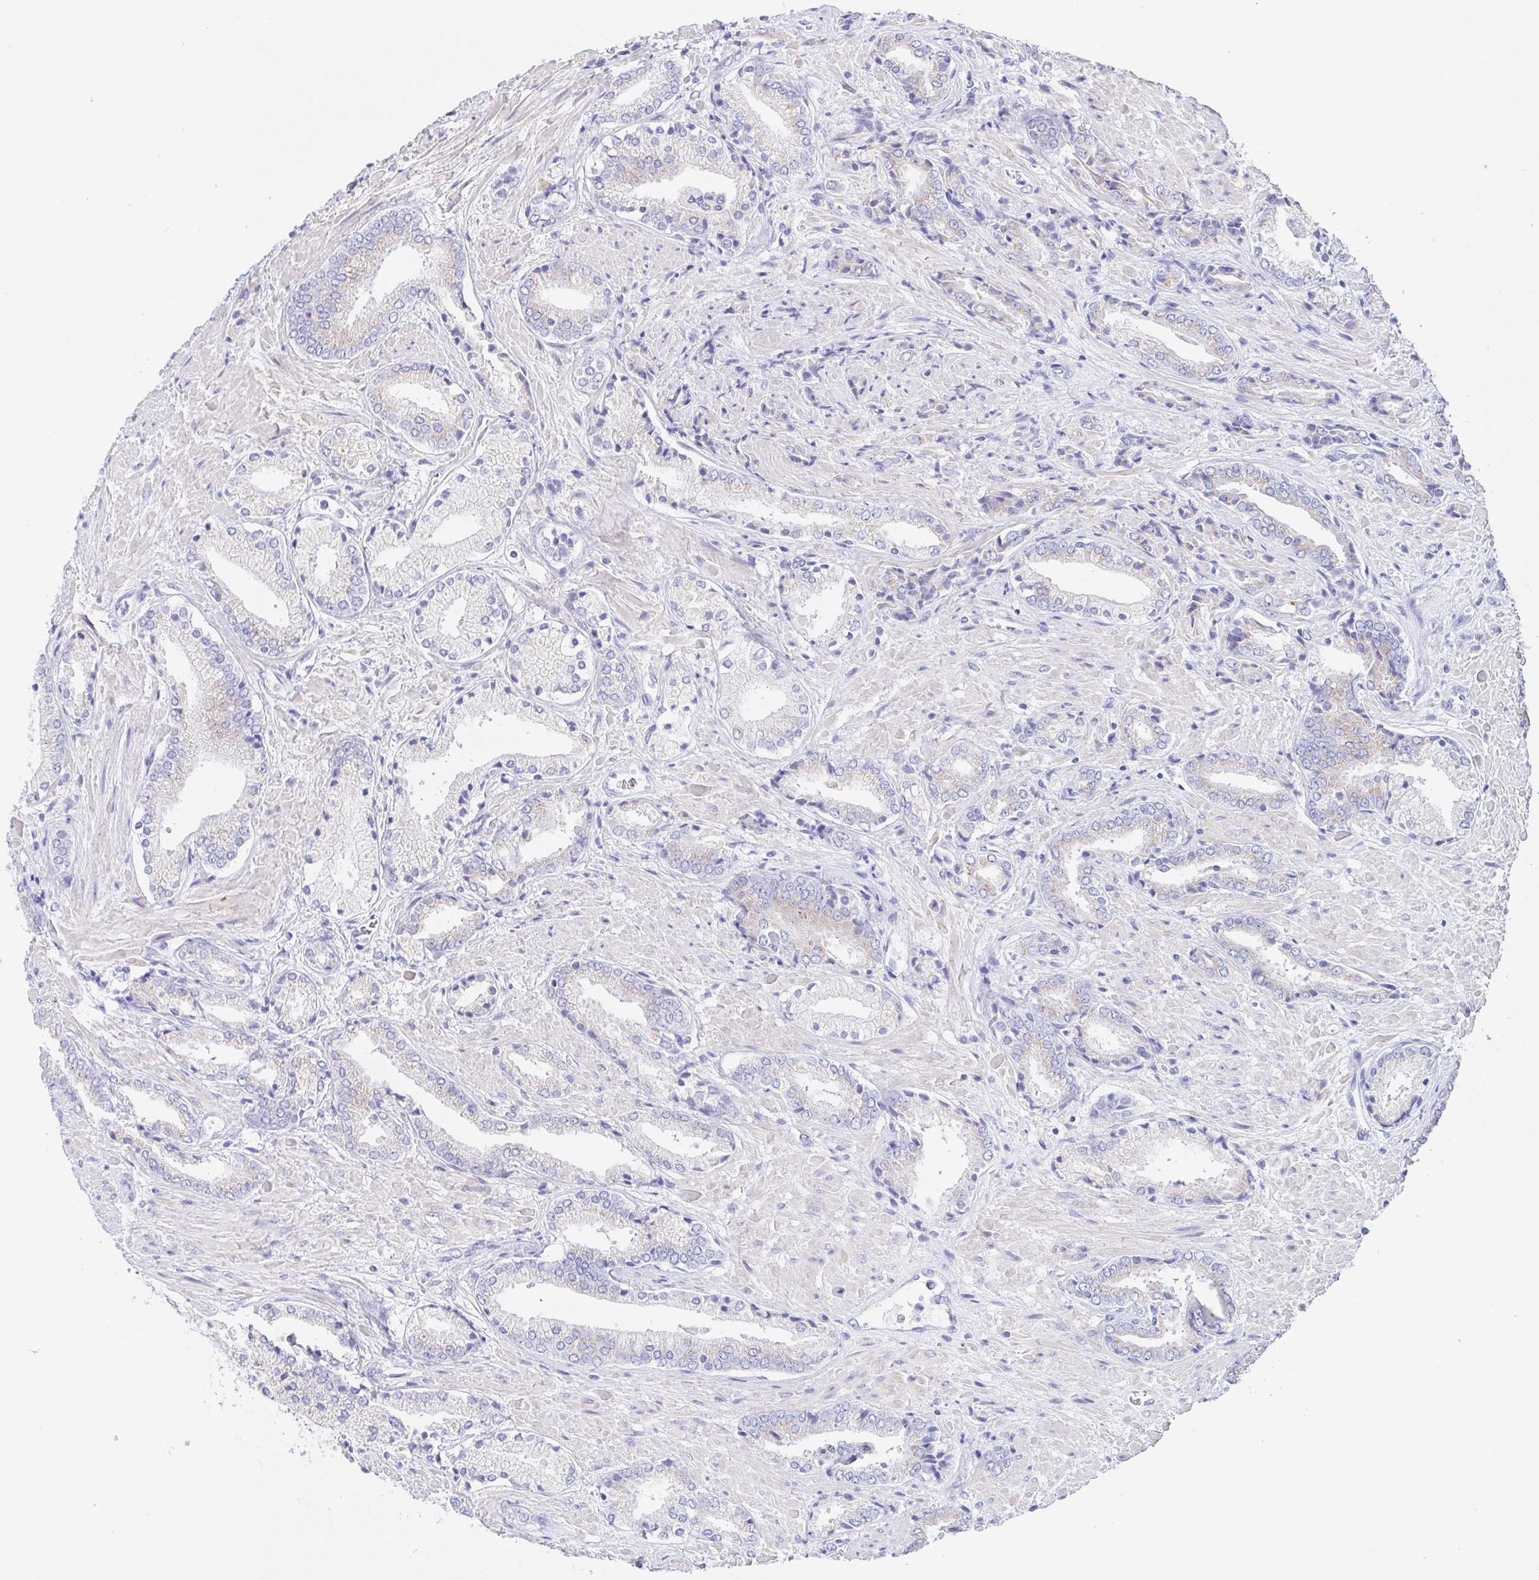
{"staining": {"intensity": "negative", "quantity": "none", "location": "none"}, "tissue": "prostate cancer", "cell_type": "Tumor cells", "image_type": "cancer", "snomed": [{"axis": "morphology", "description": "Adenocarcinoma, High grade"}, {"axis": "topography", "description": "Prostate"}], "caption": "A photomicrograph of prostate cancer (adenocarcinoma (high-grade)) stained for a protein exhibits no brown staining in tumor cells.", "gene": "SCG3", "patient": {"sex": "male", "age": 56}}